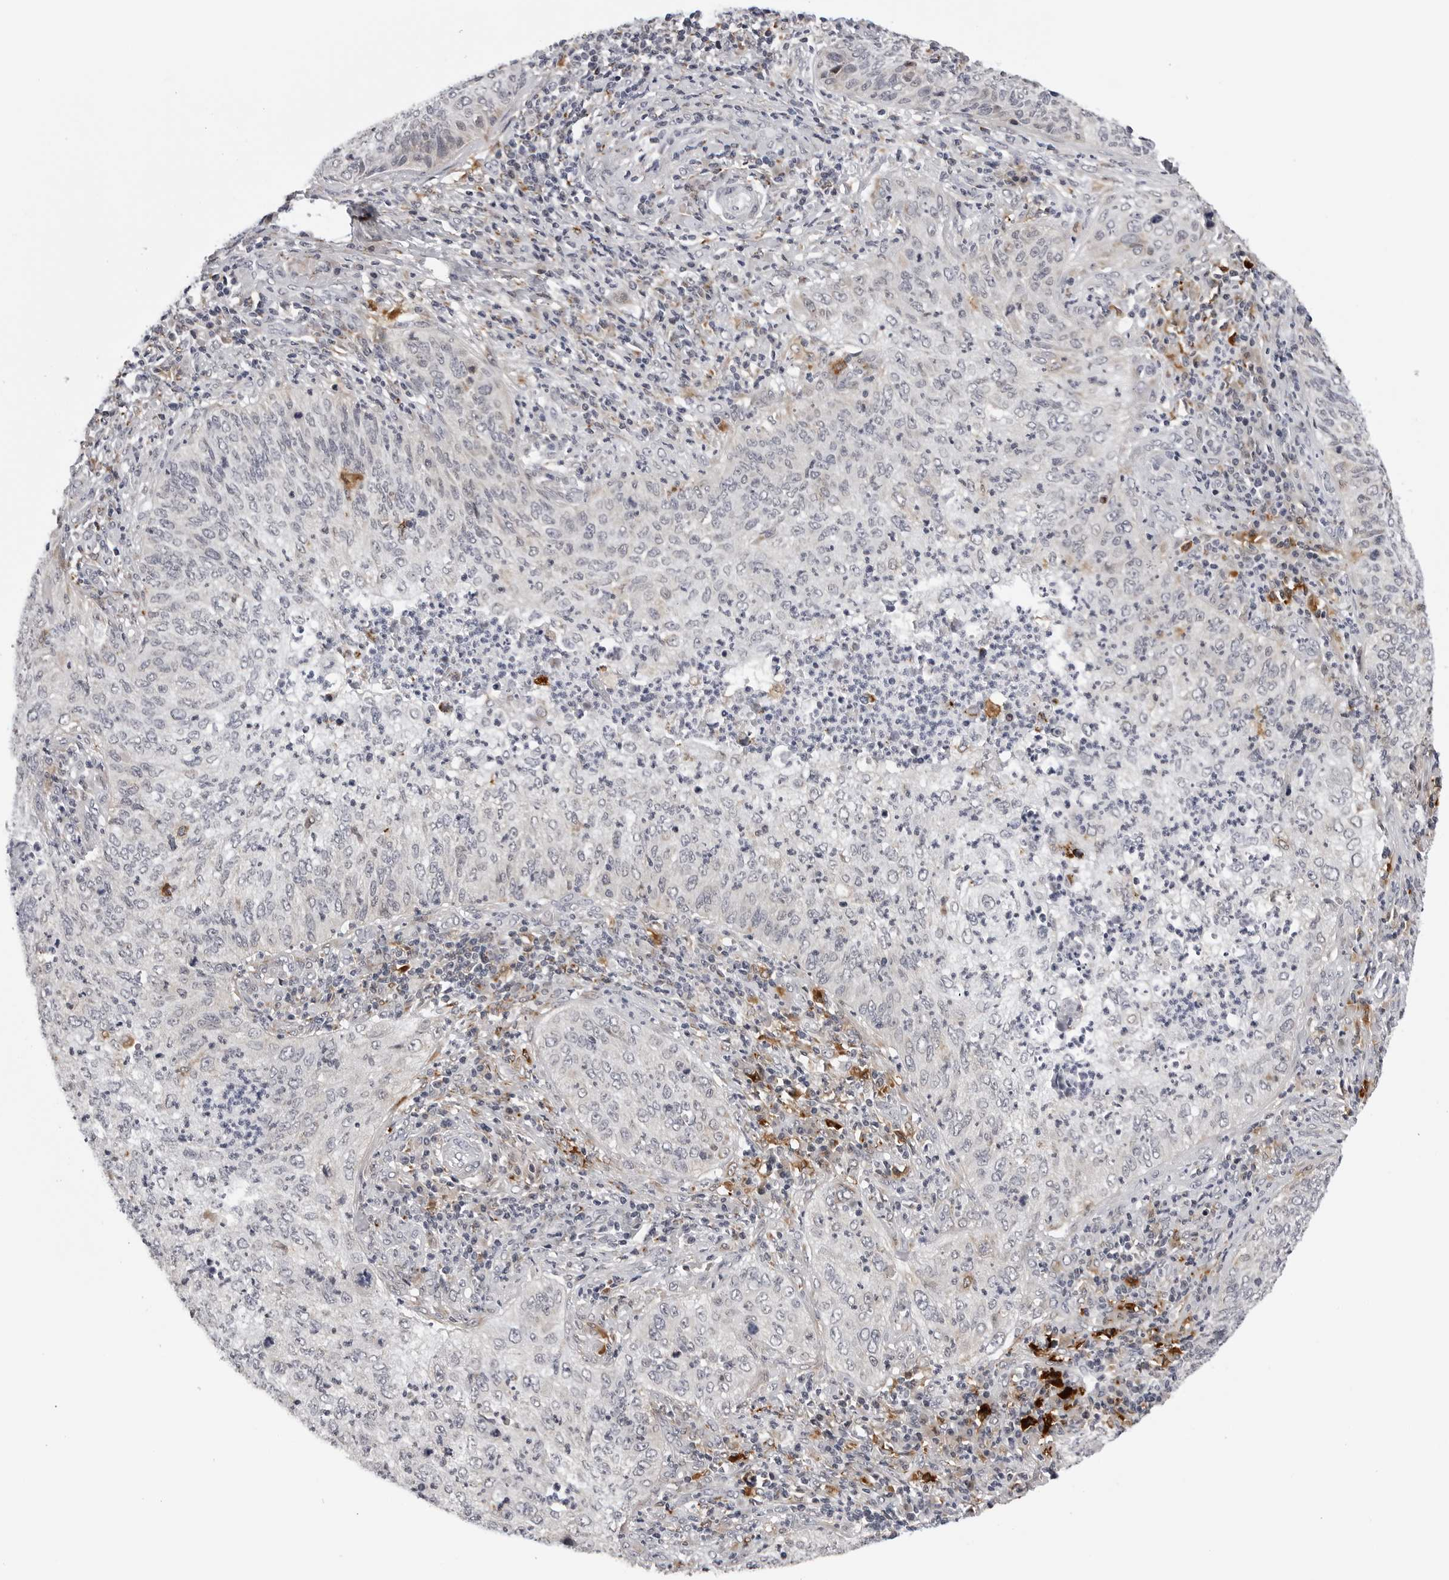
{"staining": {"intensity": "negative", "quantity": "none", "location": "none"}, "tissue": "cervical cancer", "cell_type": "Tumor cells", "image_type": "cancer", "snomed": [{"axis": "morphology", "description": "Squamous cell carcinoma, NOS"}, {"axis": "topography", "description": "Cervix"}], "caption": "Immunohistochemistry (IHC) image of neoplastic tissue: human squamous cell carcinoma (cervical) stained with DAB (3,3'-diaminobenzidine) reveals no significant protein expression in tumor cells. (Stains: DAB IHC with hematoxylin counter stain, Microscopy: brightfield microscopy at high magnification).", "gene": "CDK20", "patient": {"sex": "female", "age": 30}}